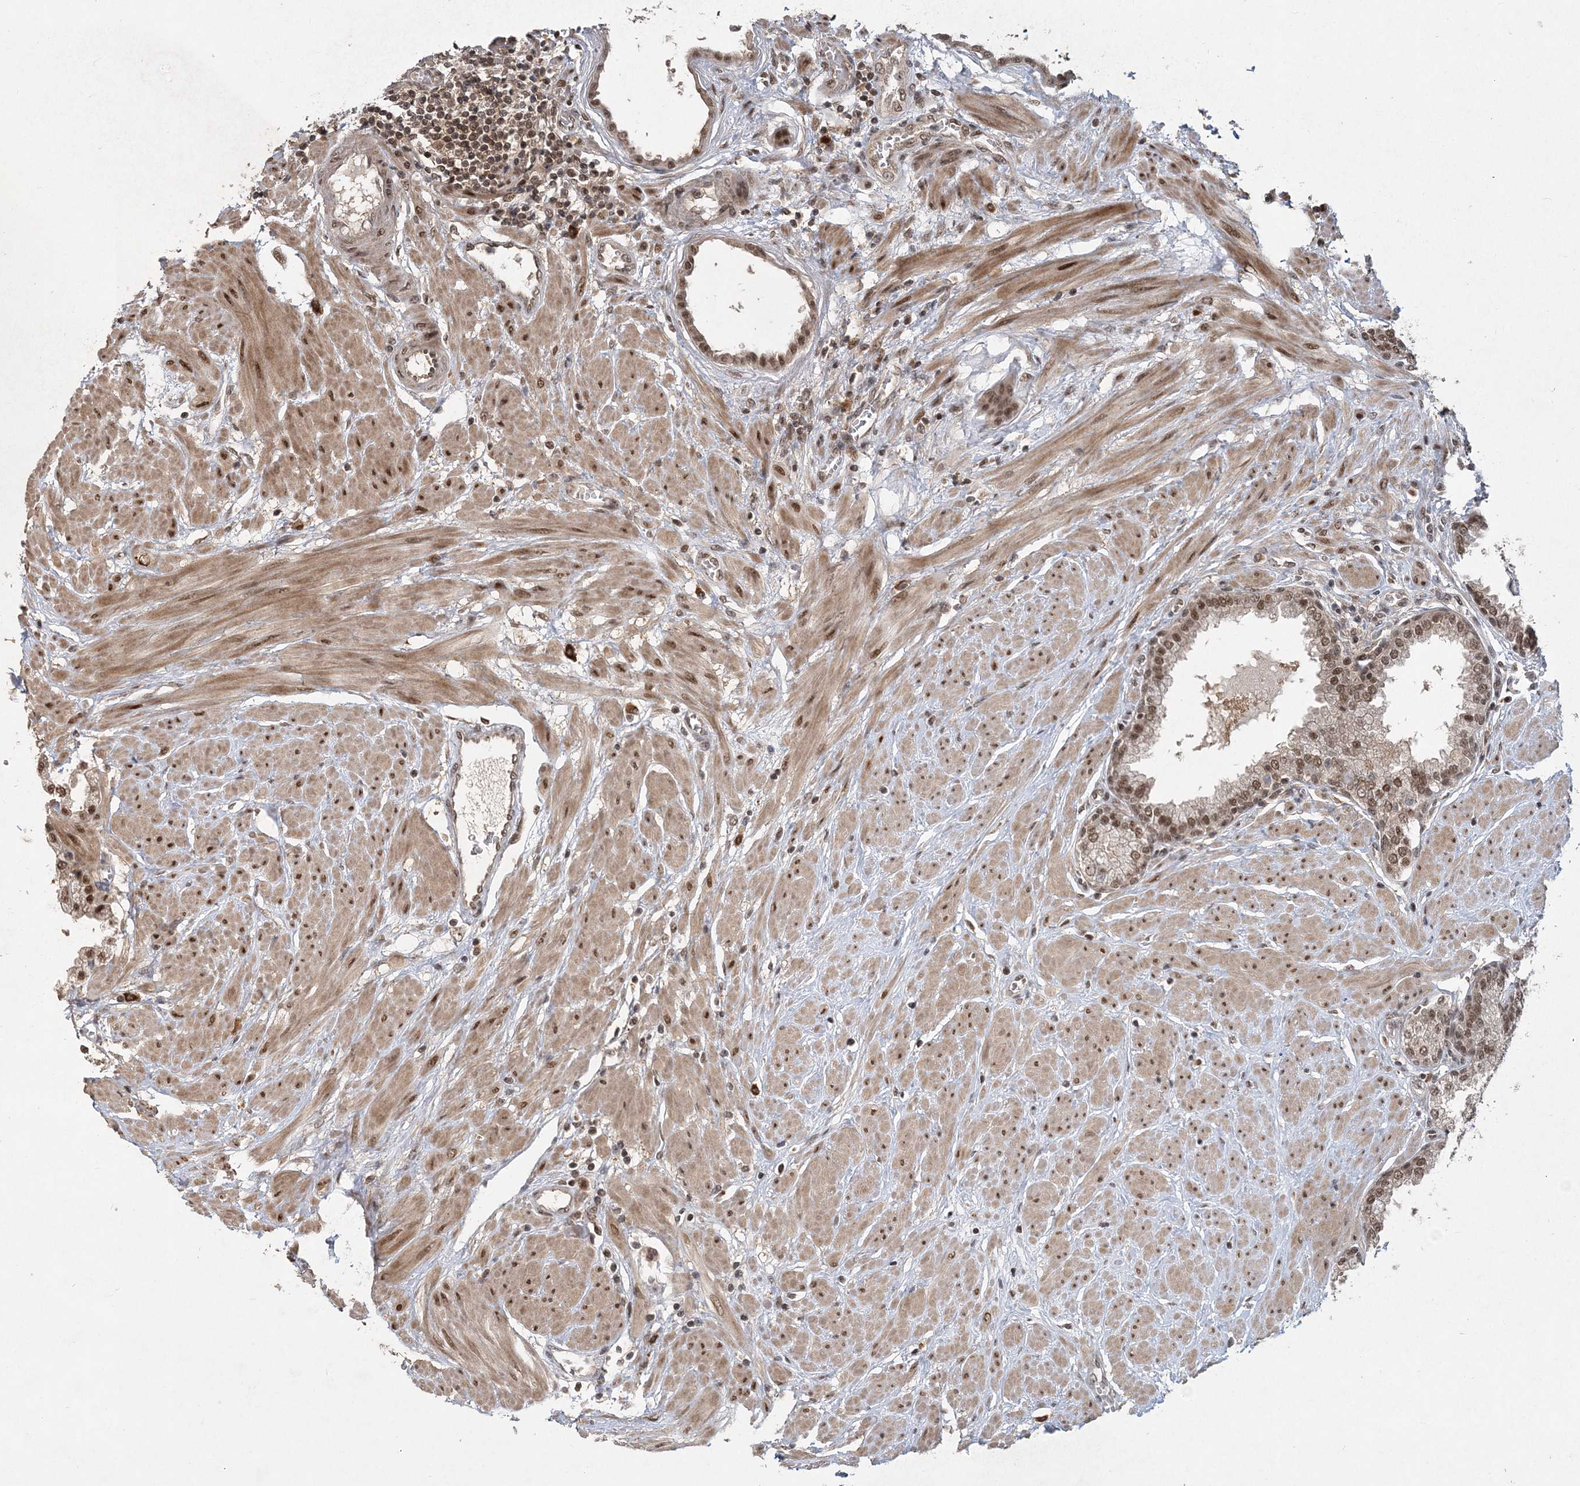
{"staining": {"intensity": "moderate", "quantity": ">75%", "location": "nuclear"}, "tissue": "prostate", "cell_type": "Glandular cells", "image_type": "normal", "snomed": [{"axis": "morphology", "description": "Normal tissue, NOS"}, {"axis": "topography", "description": "Prostate"}], "caption": "Protein analysis of normal prostate shows moderate nuclear expression in approximately >75% of glandular cells.", "gene": "COPS7B", "patient": {"sex": "male", "age": 51}}